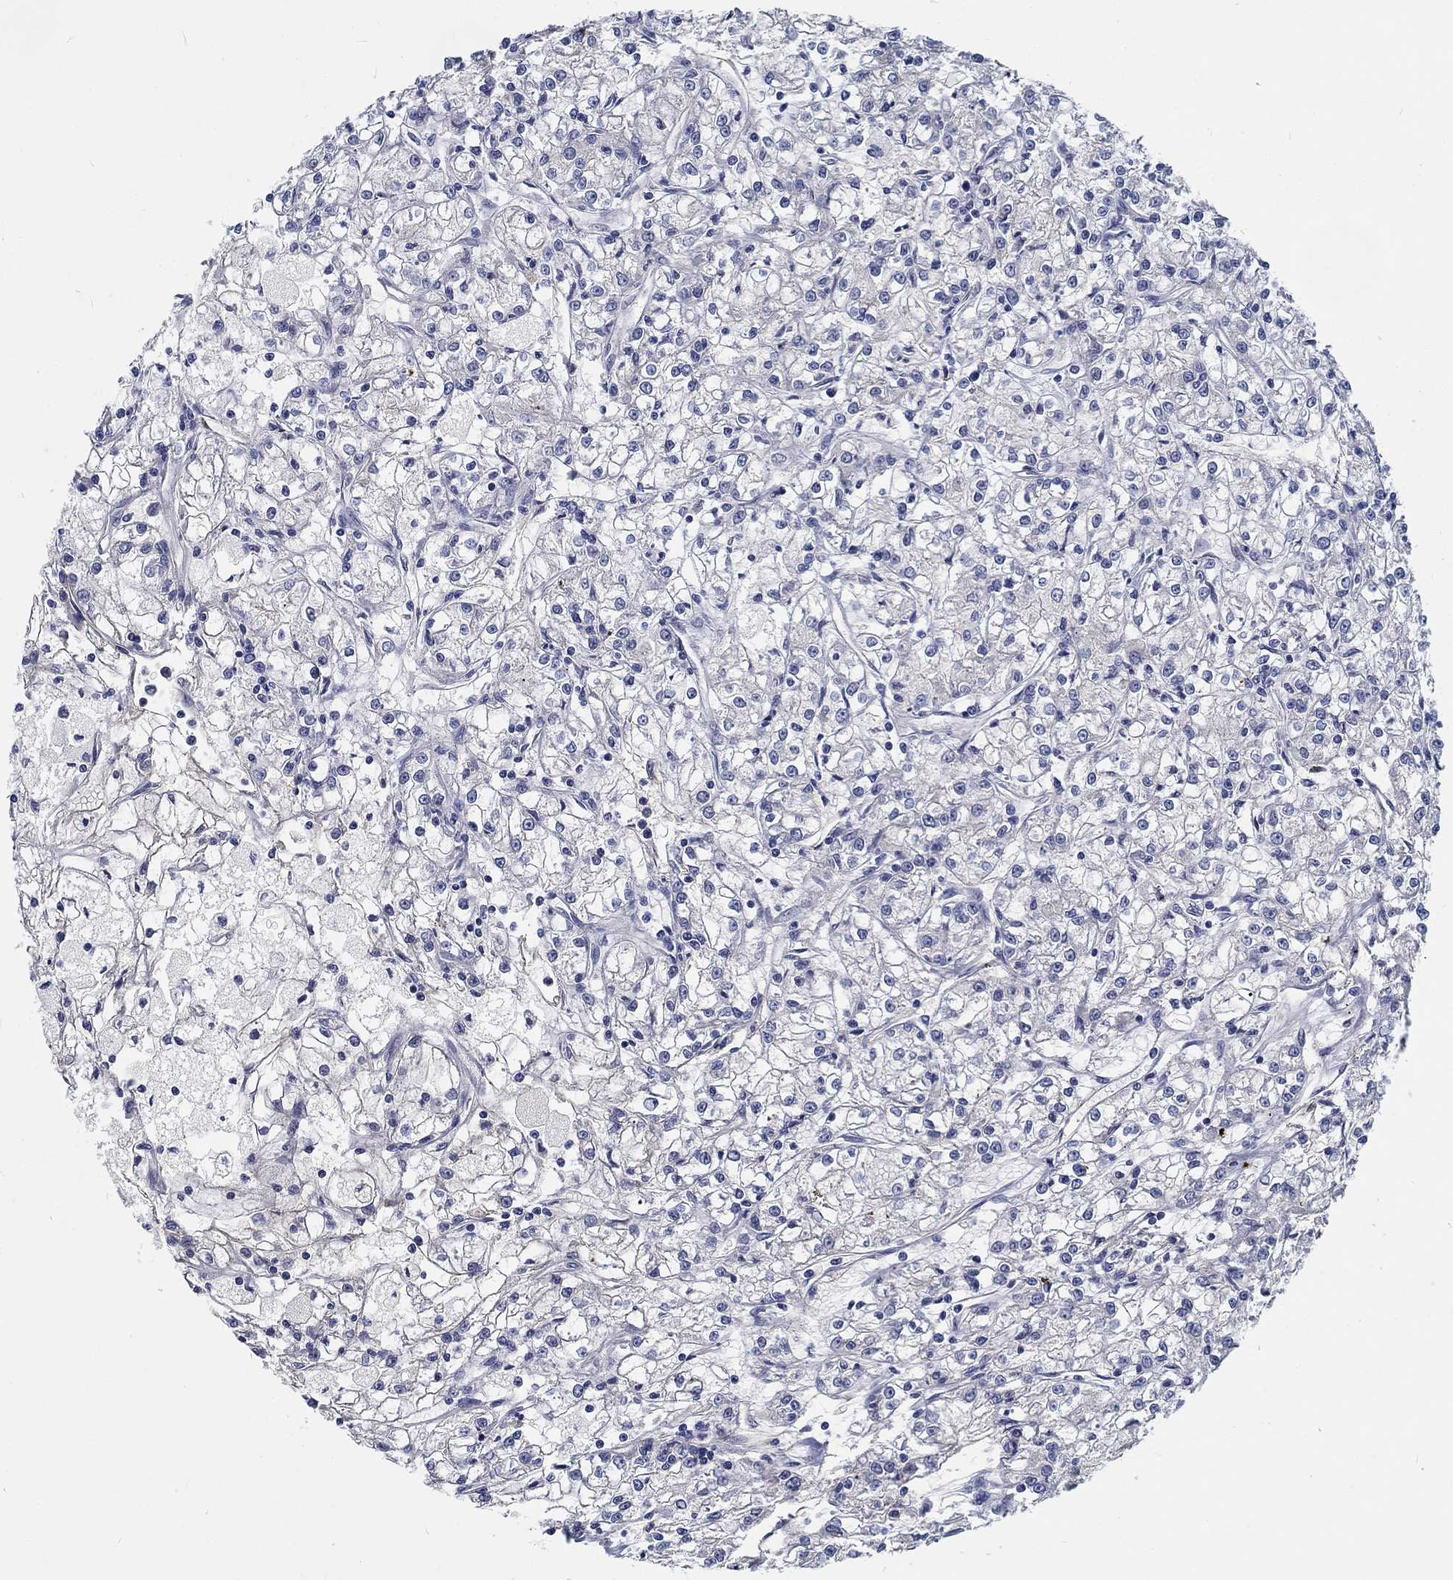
{"staining": {"intensity": "negative", "quantity": "none", "location": "none"}, "tissue": "renal cancer", "cell_type": "Tumor cells", "image_type": "cancer", "snomed": [{"axis": "morphology", "description": "Adenocarcinoma, NOS"}, {"axis": "topography", "description": "Kidney"}], "caption": "Tumor cells show no significant staining in renal cancer.", "gene": "MYBPC1", "patient": {"sex": "female", "age": 59}}